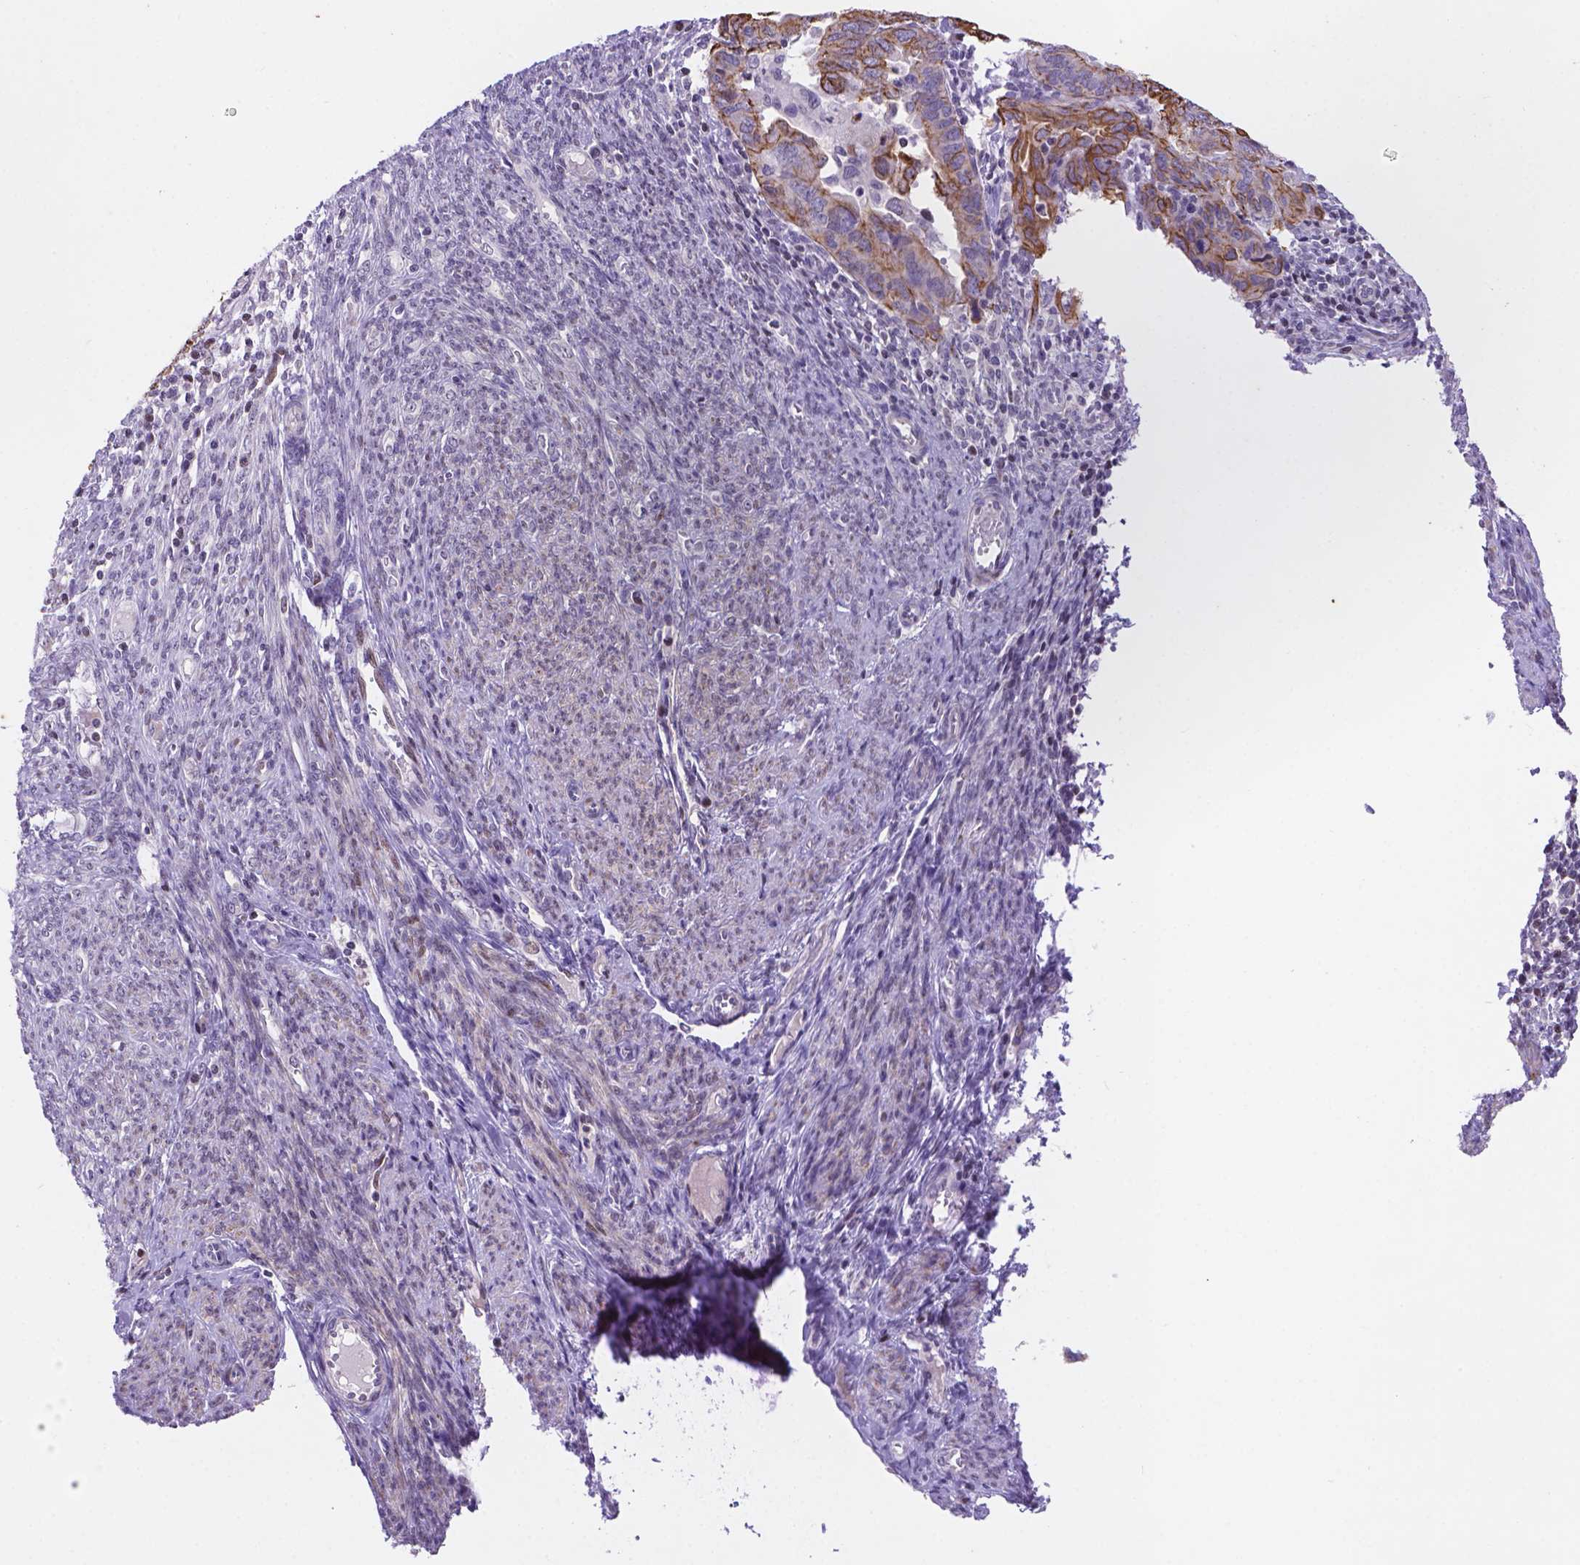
{"staining": {"intensity": "moderate", "quantity": "<25%", "location": "cytoplasmic/membranous"}, "tissue": "endometrial cancer", "cell_type": "Tumor cells", "image_type": "cancer", "snomed": [{"axis": "morphology", "description": "Adenocarcinoma, NOS"}, {"axis": "topography", "description": "Endometrium"}], "caption": "Endometrial adenocarcinoma stained with DAB immunohistochemistry (IHC) reveals low levels of moderate cytoplasmic/membranous positivity in about <25% of tumor cells. The protein of interest is shown in brown color, while the nuclei are stained blue.", "gene": "DMWD", "patient": {"sex": "female", "age": 79}}